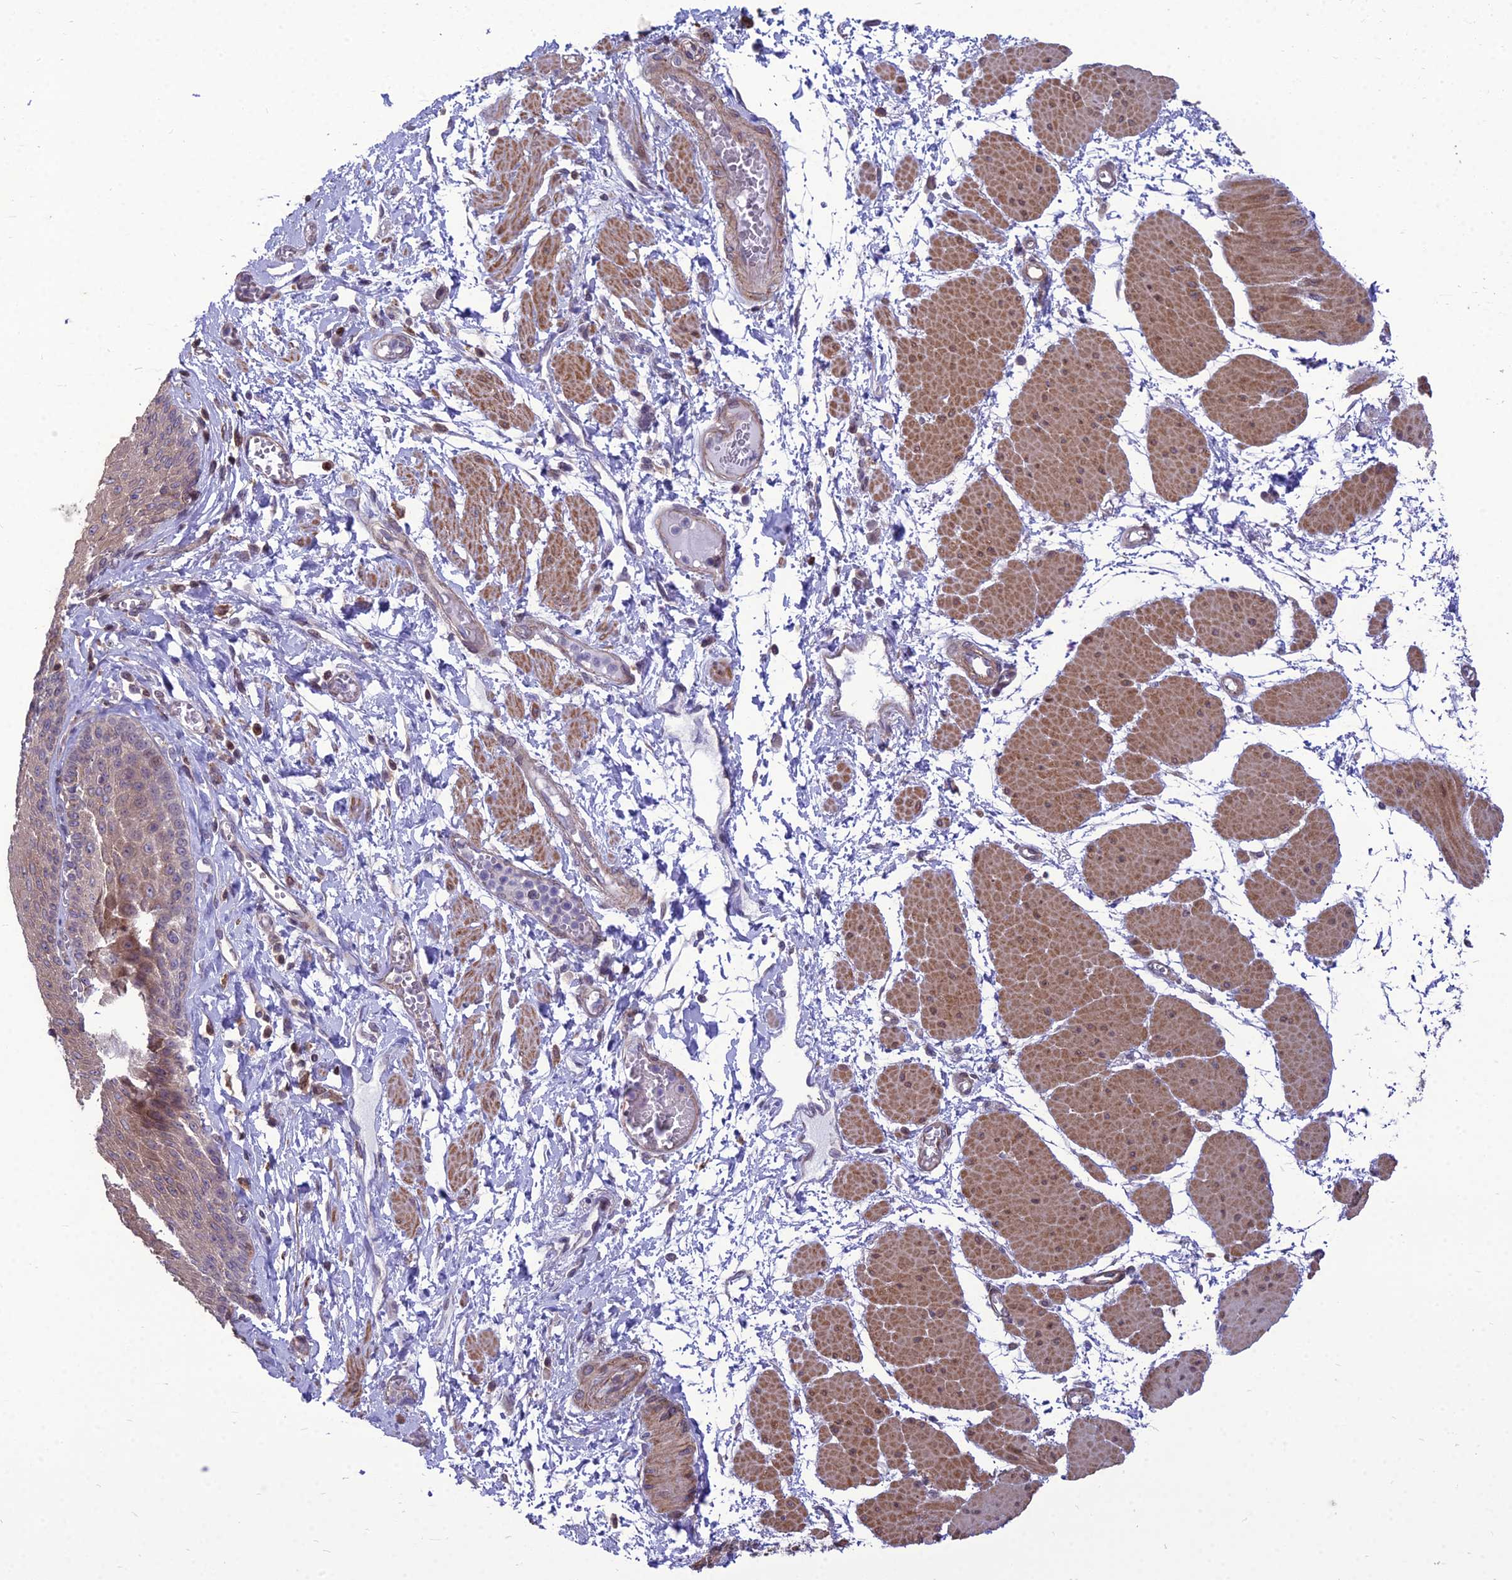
{"staining": {"intensity": "weak", "quantity": ">75%", "location": "cytoplasmic/membranous"}, "tissue": "esophagus", "cell_type": "Squamous epithelial cells", "image_type": "normal", "snomed": [{"axis": "morphology", "description": "Normal tissue, NOS"}, {"axis": "topography", "description": "Esophagus"}], "caption": "Immunohistochemical staining of normal human esophagus demonstrates >75% levels of weak cytoplasmic/membranous protein staining in approximately >75% of squamous epithelial cells. The staining was performed using DAB, with brown indicating positive protein expression. Nuclei are stained blue with hematoxylin.", "gene": "TSPYL2", "patient": {"sex": "male", "age": 60}}